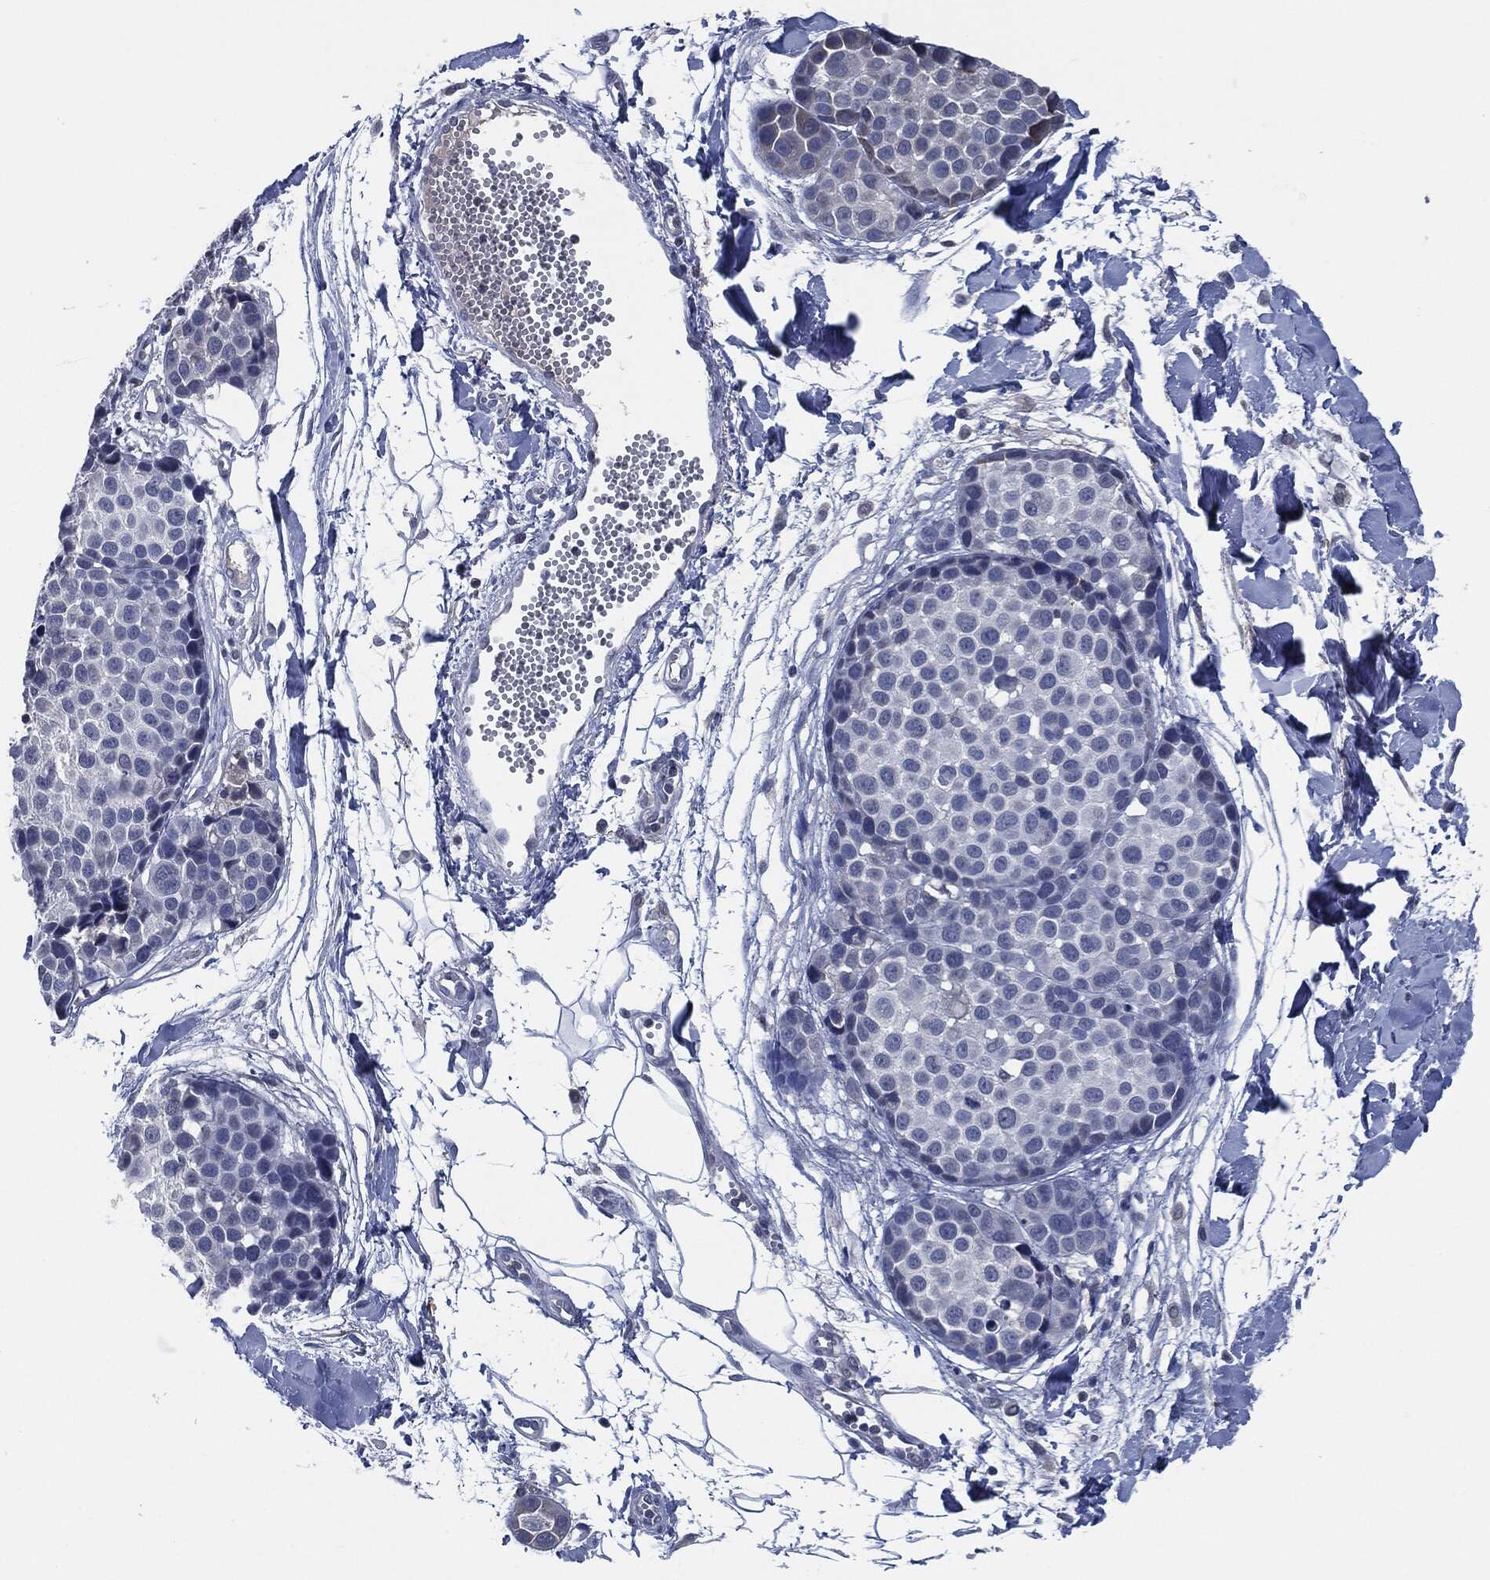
{"staining": {"intensity": "negative", "quantity": "none", "location": "none"}, "tissue": "melanoma", "cell_type": "Tumor cells", "image_type": "cancer", "snomed": [{"axis": "morphology", "description": "Malignant melanoma, NOS"}, {"axis": "topography", "description": "Skin"}], "caption": "A micrograph of malignant melanoma stained for a protein displays no brown staining in tumor cells. (Stains: DAB immunohistochemistry with hematoxylin counter stain, Microscopy: brightfield microscopy at high magnification).", "gene": "IL2RG", "patient": {"sex": "female", "age": 86}}